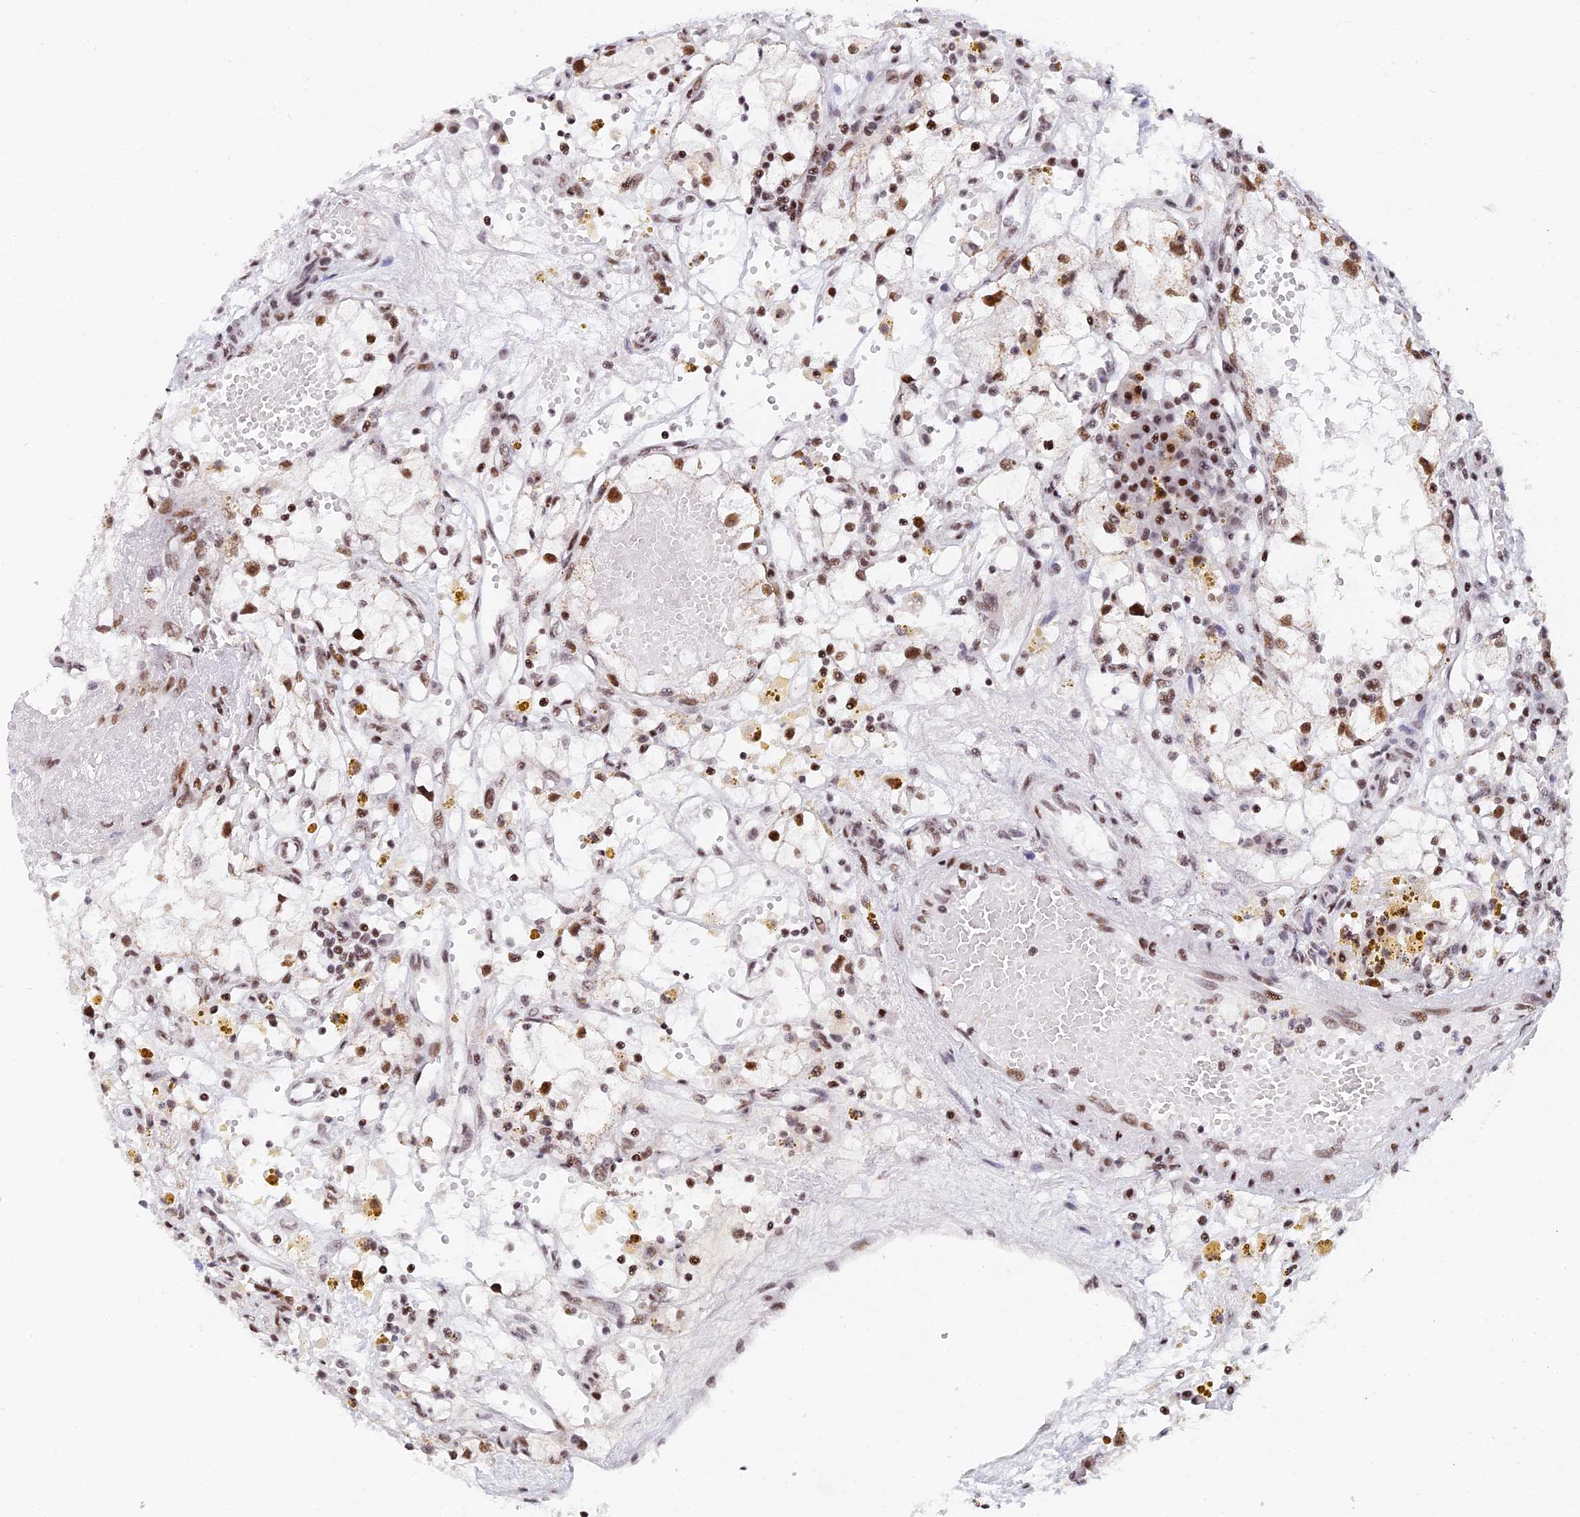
{"staining": {"intensity": "moderate", "quantity": ">75%", "location": "nuclear"}, "tissue": "renal cancer", "cell_type": "Tumor cells", "image_type": "cancer", "snomed": [{"axis": "morphology", "description": "Adenocarcinoma, NOS"}, {"axis": "topography", "description": "Kidney"}], "caption": "This photomicrograph demonstrates immunohistochemistry (IHC) staining of human renal cancer (adenocarcinoma), with medium moderate nuclear expression in about >75% of tumor cells.", "gene": "USP22", "patient": {"sex": "male", "age": 56}}